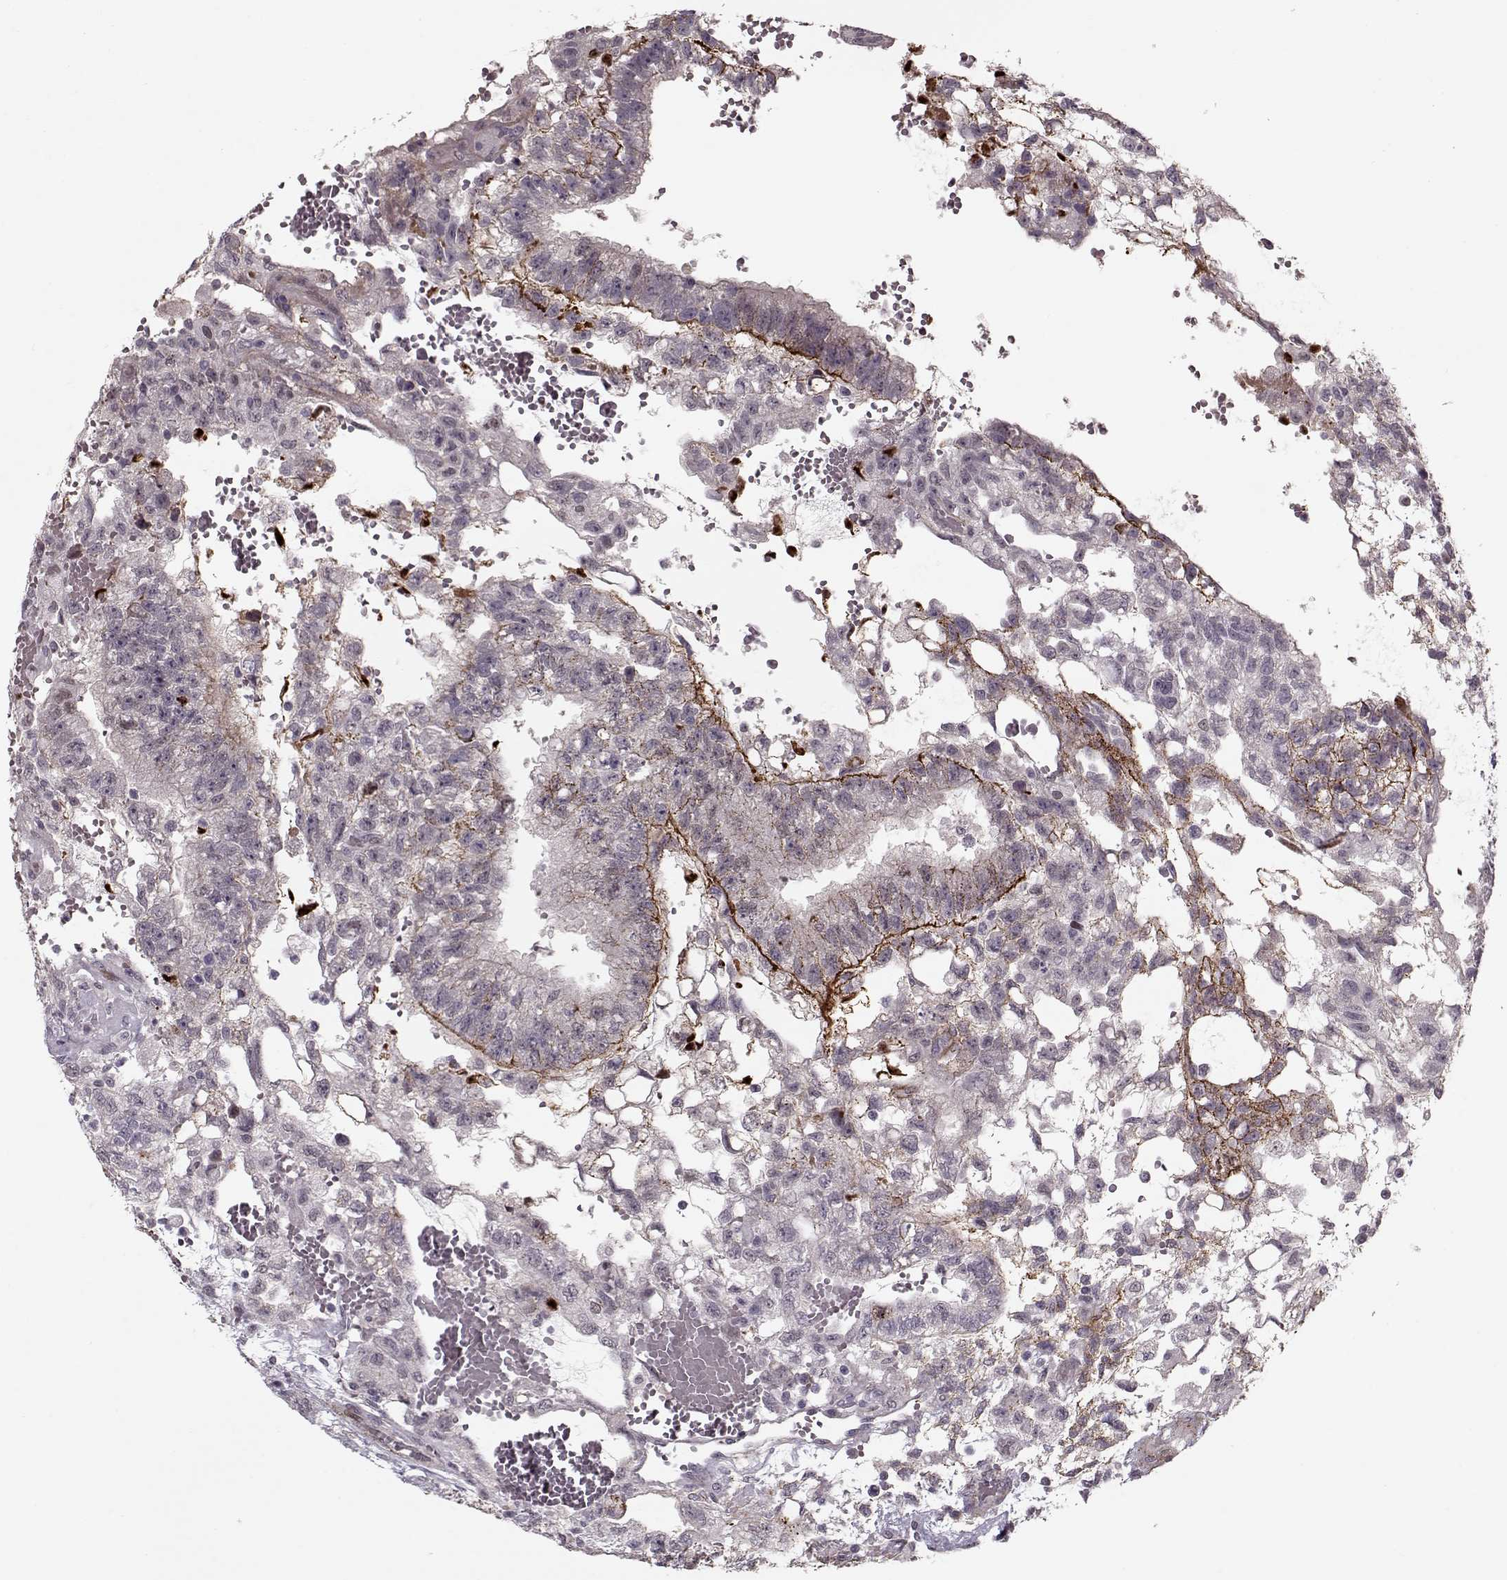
{"staining": {"intensity": "strong", "quantity": "<25%", "location": "cytoplasmic/membranous"}, "tissue": "testis cancer", "cell_type": "Tumor cells", "image_type": "cancer", "snomed": [{"axis": "morphology", "description": "Carcinoma, Embryonal, NOS"}, {"axis": "topography", "description": "Testis"}], "caption": "Immunohistochemical staining of testis cancer (embryonal carcinoma) displays strong cytoplasmic/membranous protein expression in about <25% of tumor cells.", "gene": "DNAI3", "patient": {"sex": "male", "age": 32}}